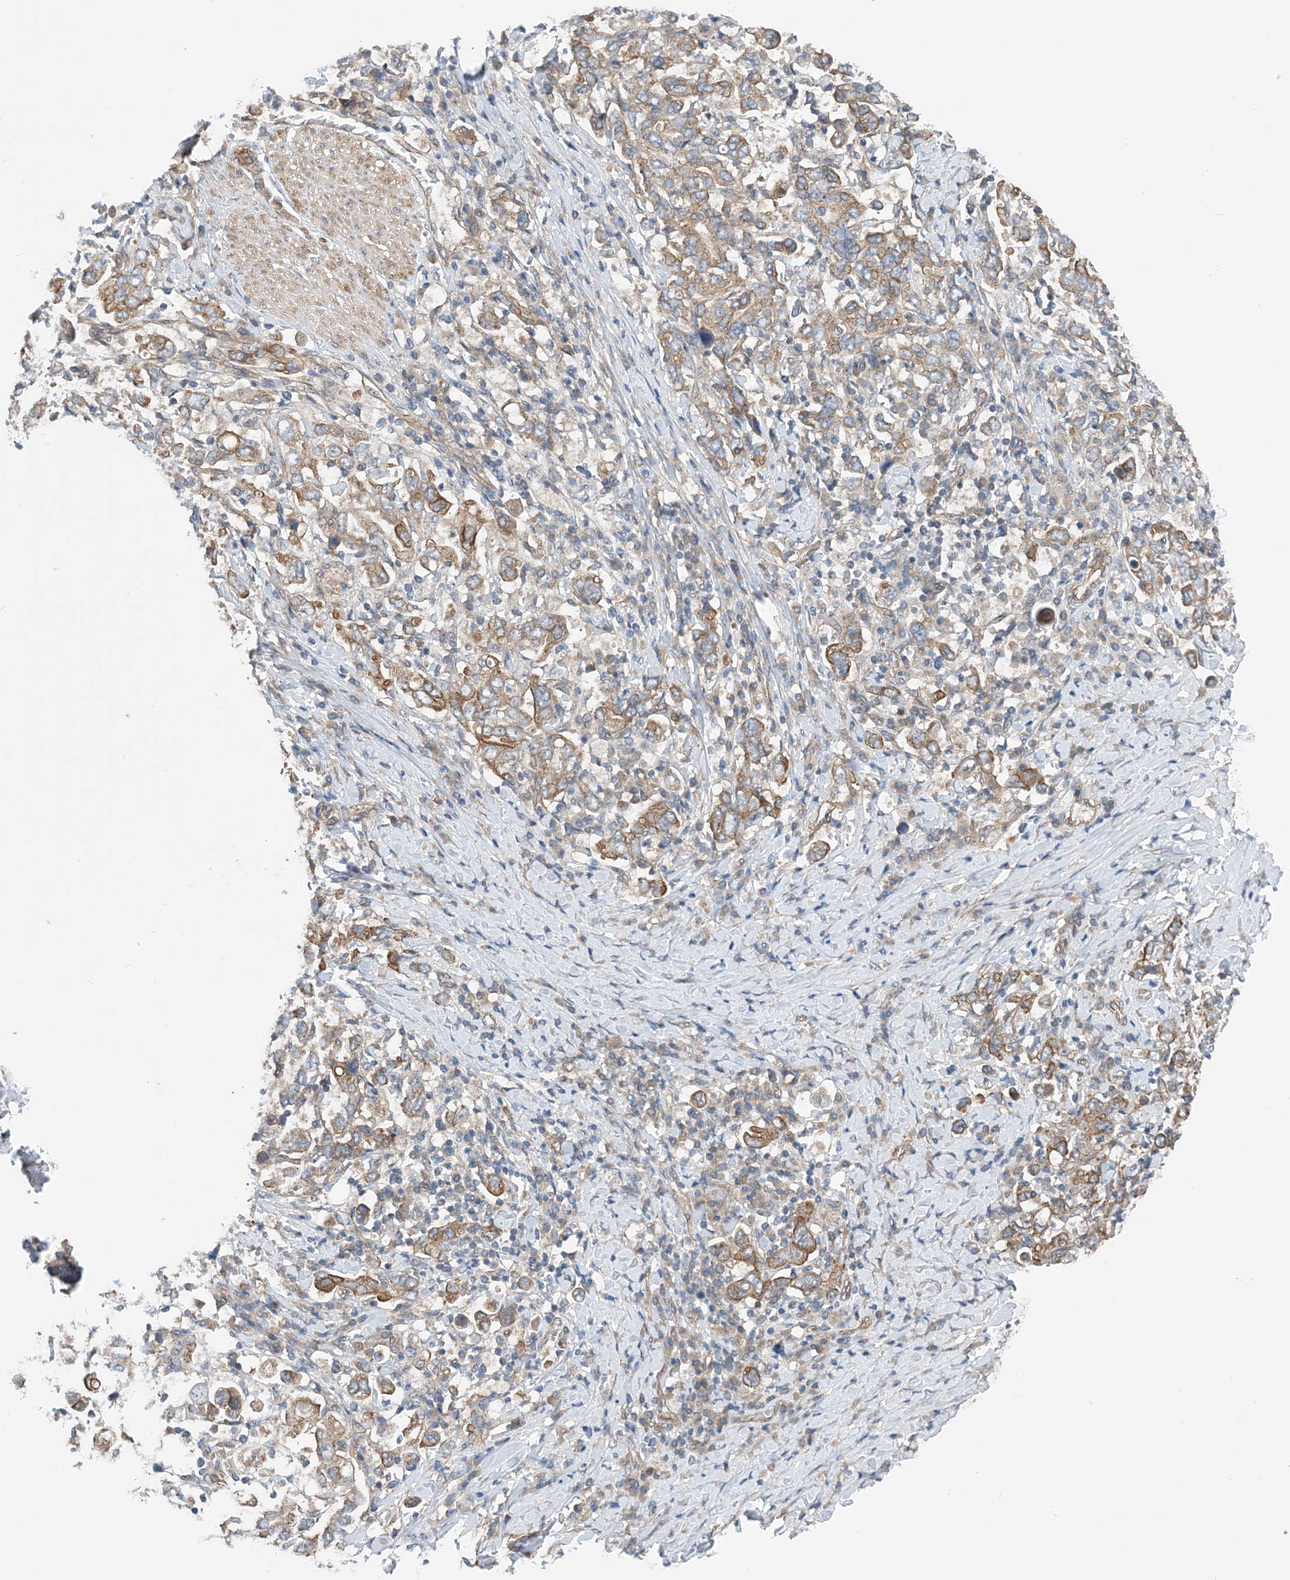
{"staining": {"intensity": "moderate", "quantity": ">75%", "location": "cytoplasmic/membranous"}, "tissue": "stomach cancer", "cell_type": "Tumor cells", "image_type": "cancer", "snomed": [{"axis": "morphology", "description": "Adenocarcinoma, NOS"}, {"axis": "topography", "description": "Stomach, upper"}], "caption": "Immunohistochemistry (IHC) (DAB (3,3'-diaminobenzidine)) staining of human stomach cancer (adenocarcinoma) displays moderate cytoplasmic/membranous protein staining in approximately >75% of tumor cells. (DAB (3,3'-diaminobenzidine) IHC with brightfield microscopy, high magnification).", "gene": "EHBP1", "patient": {"sex": "male", "age": 62}}